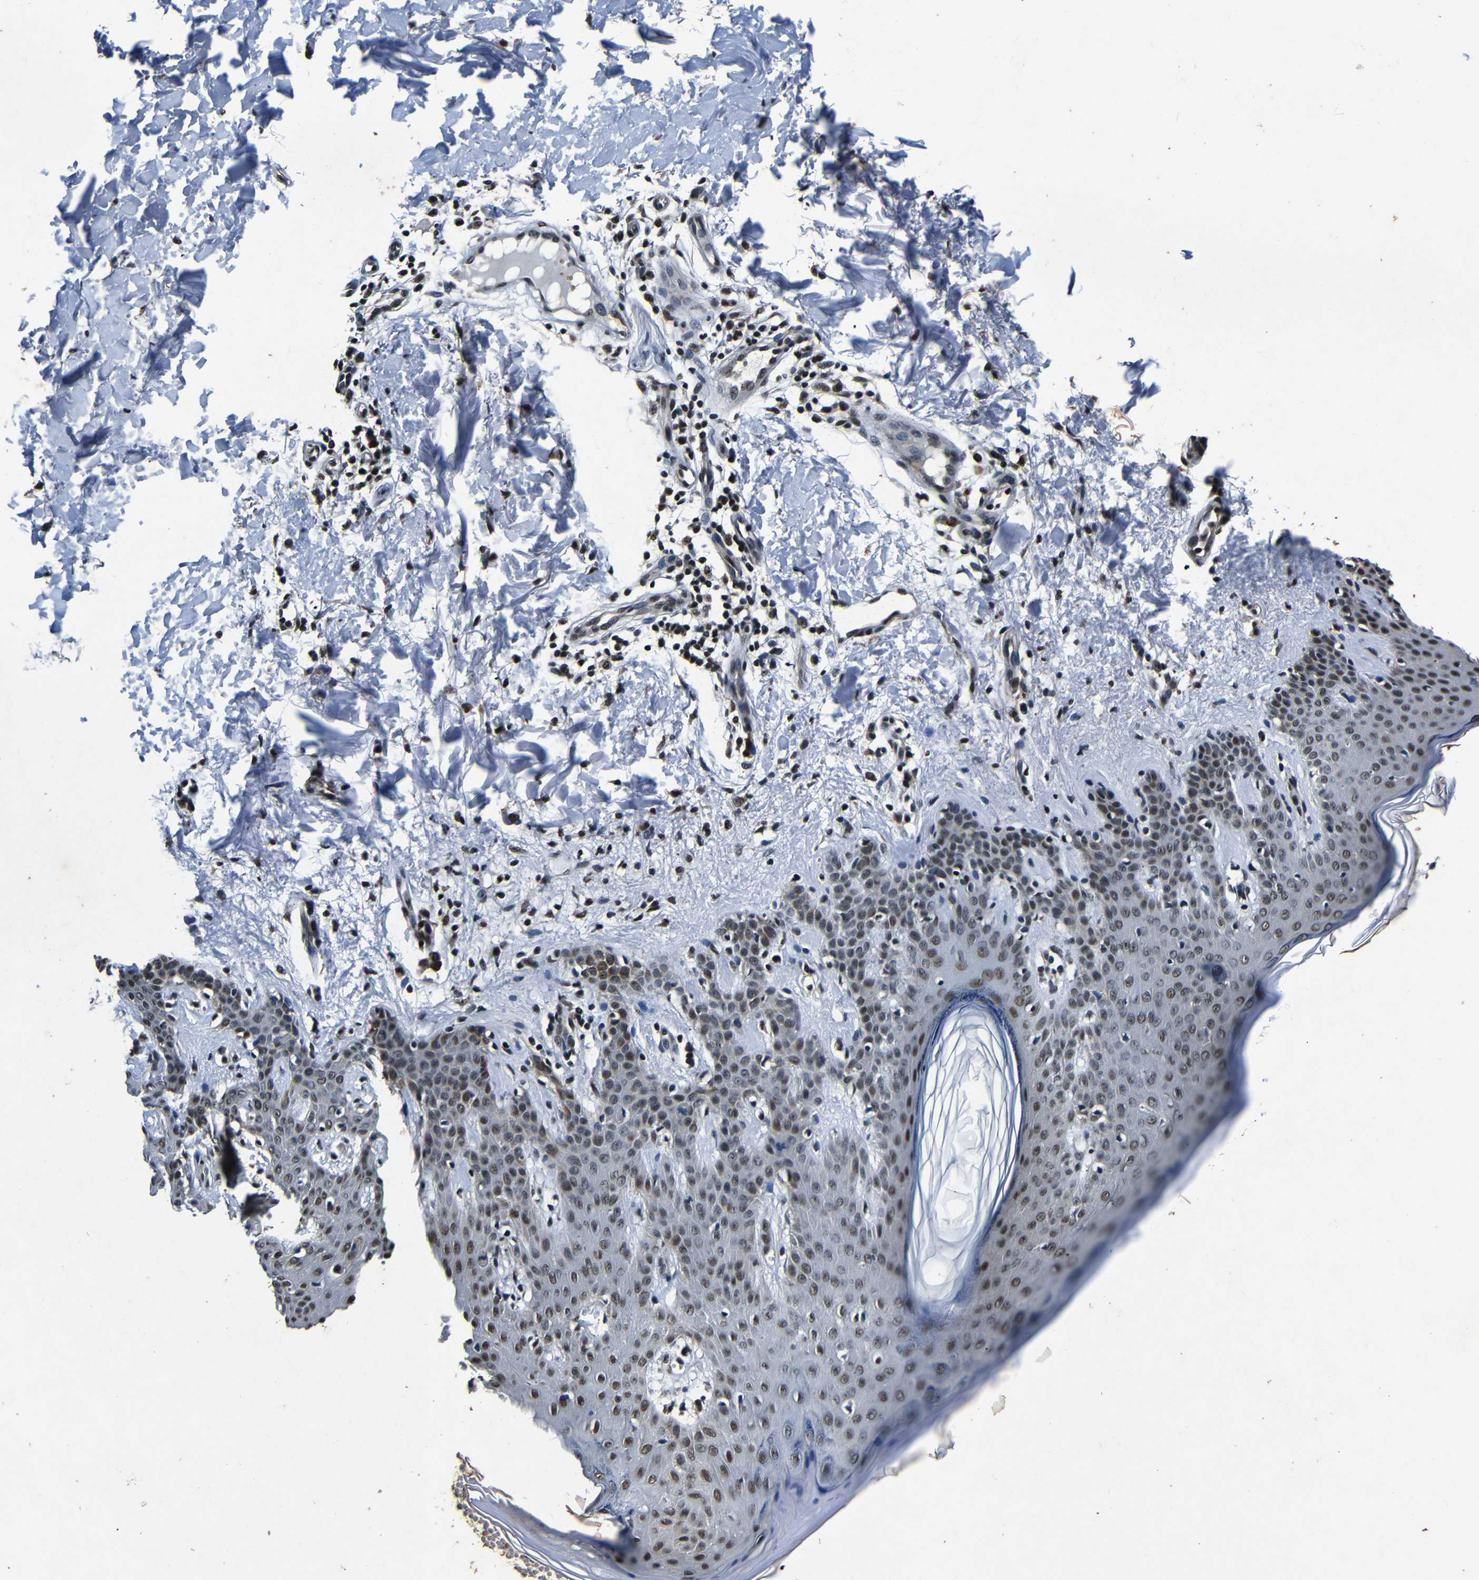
{"staining": {"intensity": "weak", "quantity": ">75%", "location": "nuclear"}, "tissue": "skin cancer", "cell_type": "Tumor cells", "image_type": "cancer", "snomed": [{"axis": "morphology", "description": "Basal cell carcinoma"}, {"axis": "topography", "description": "Skin"}], "caption": "The histopathology image displays staining of skin cancer (basal cell carcinoma), revealing weak nuclear protein expression (brown color) within tumor cells. The staining is performed using DAB brown chromogen to label protein expression. The nuclei are counter-stained blue using hematoxylin.", "gene": "FOXD4", "patient": {"sex": "male", "age": 67}}